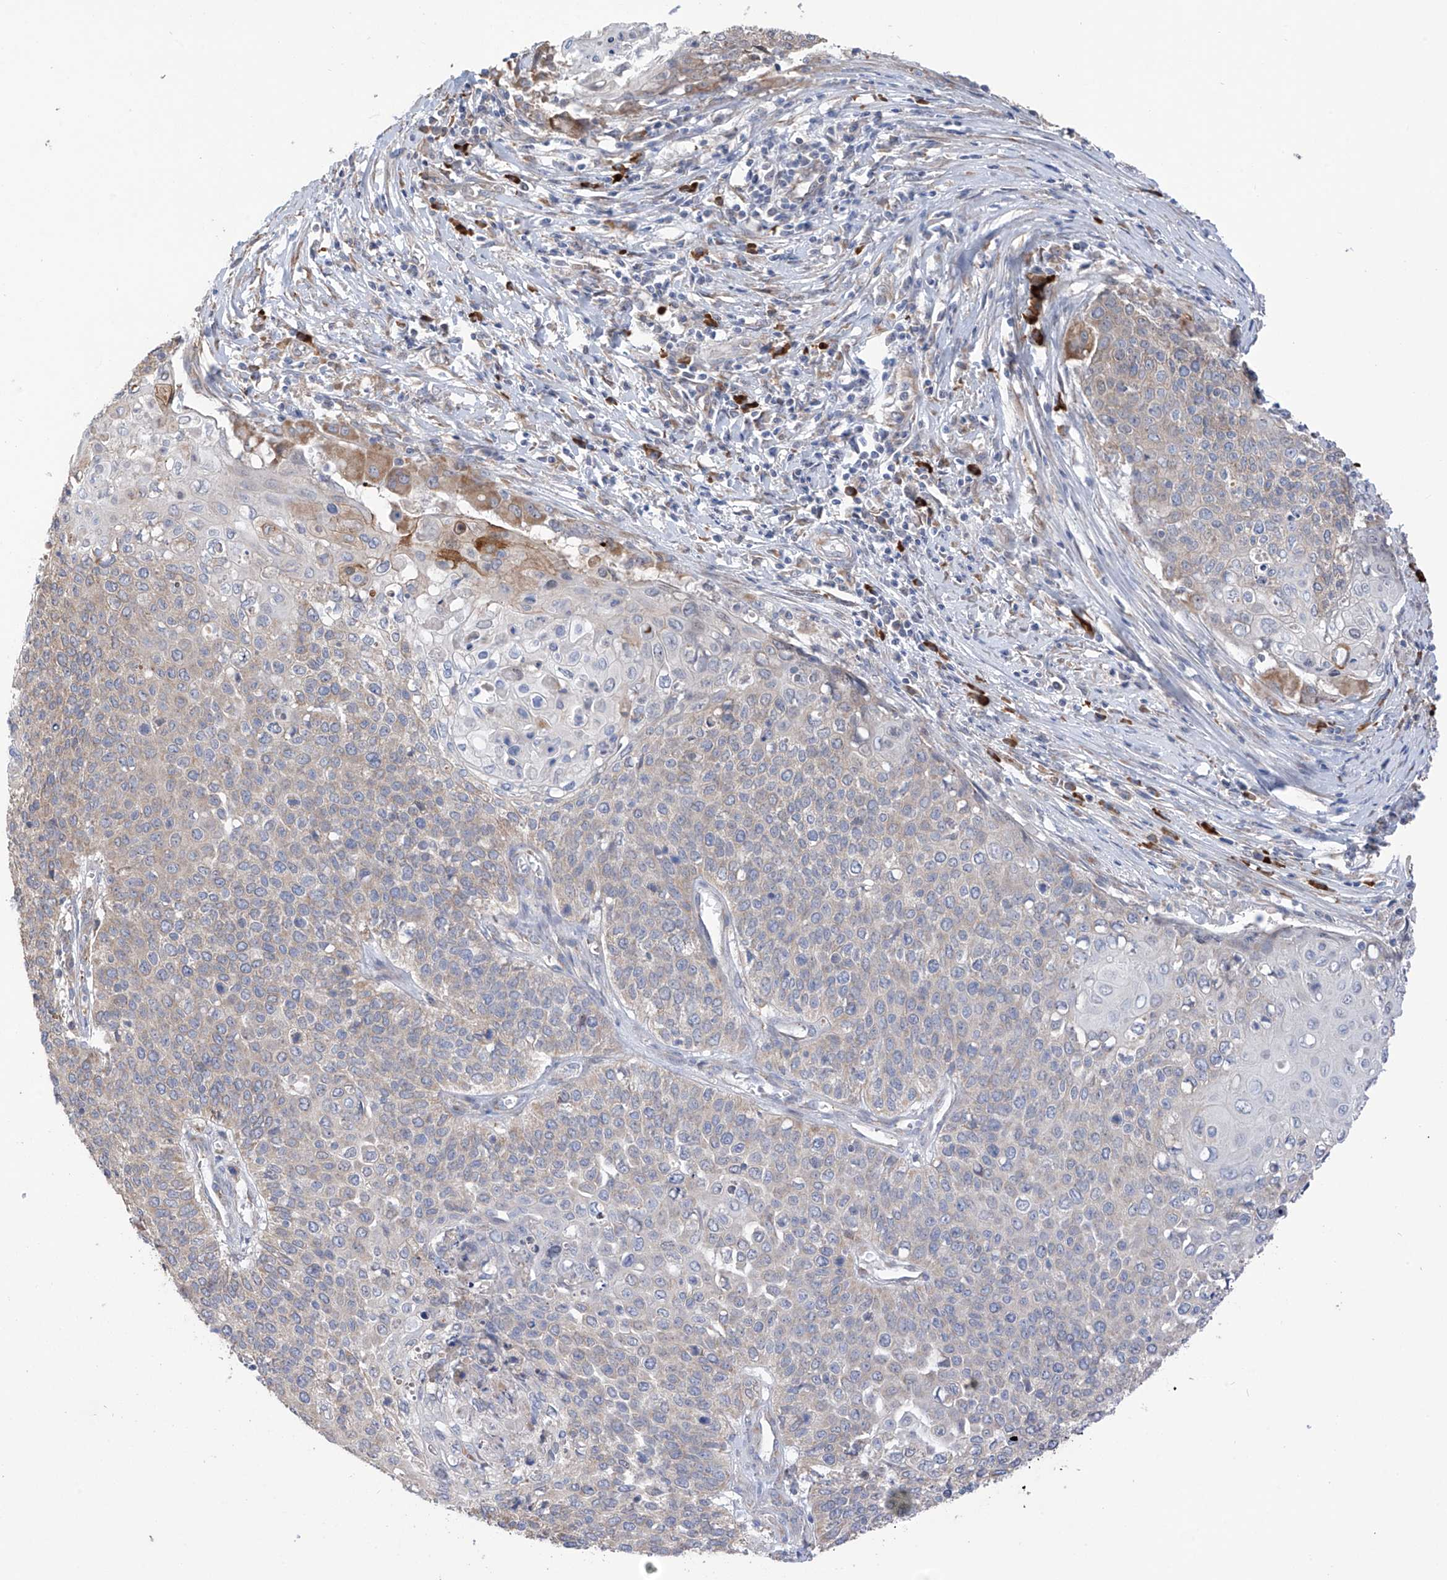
{"staining": {"intensity": "weak", "quantity": "<25%", "location": "cytoplasmic/membranous"}, "tissue": "cervical cancer", "cell_type": "Tumor cells", "image_type": "cancer", "snomed": [{"axis": "morphology", "description": "Squamous cell carcinoma, NOS"}, {"axis": "topography", "description": "Cervix"}], "caption": "Squamous cell carcinoma (cervical) was stained to show a protein in brown. There is no significant expression in tumor cells. (Stains: DAB immunohistochemistry with hematoxylin counter stain, Microscopy: brightfield microscopy at high magnification).", "gene": "REC8", "patient": {"sex": "female", "age": 39}}